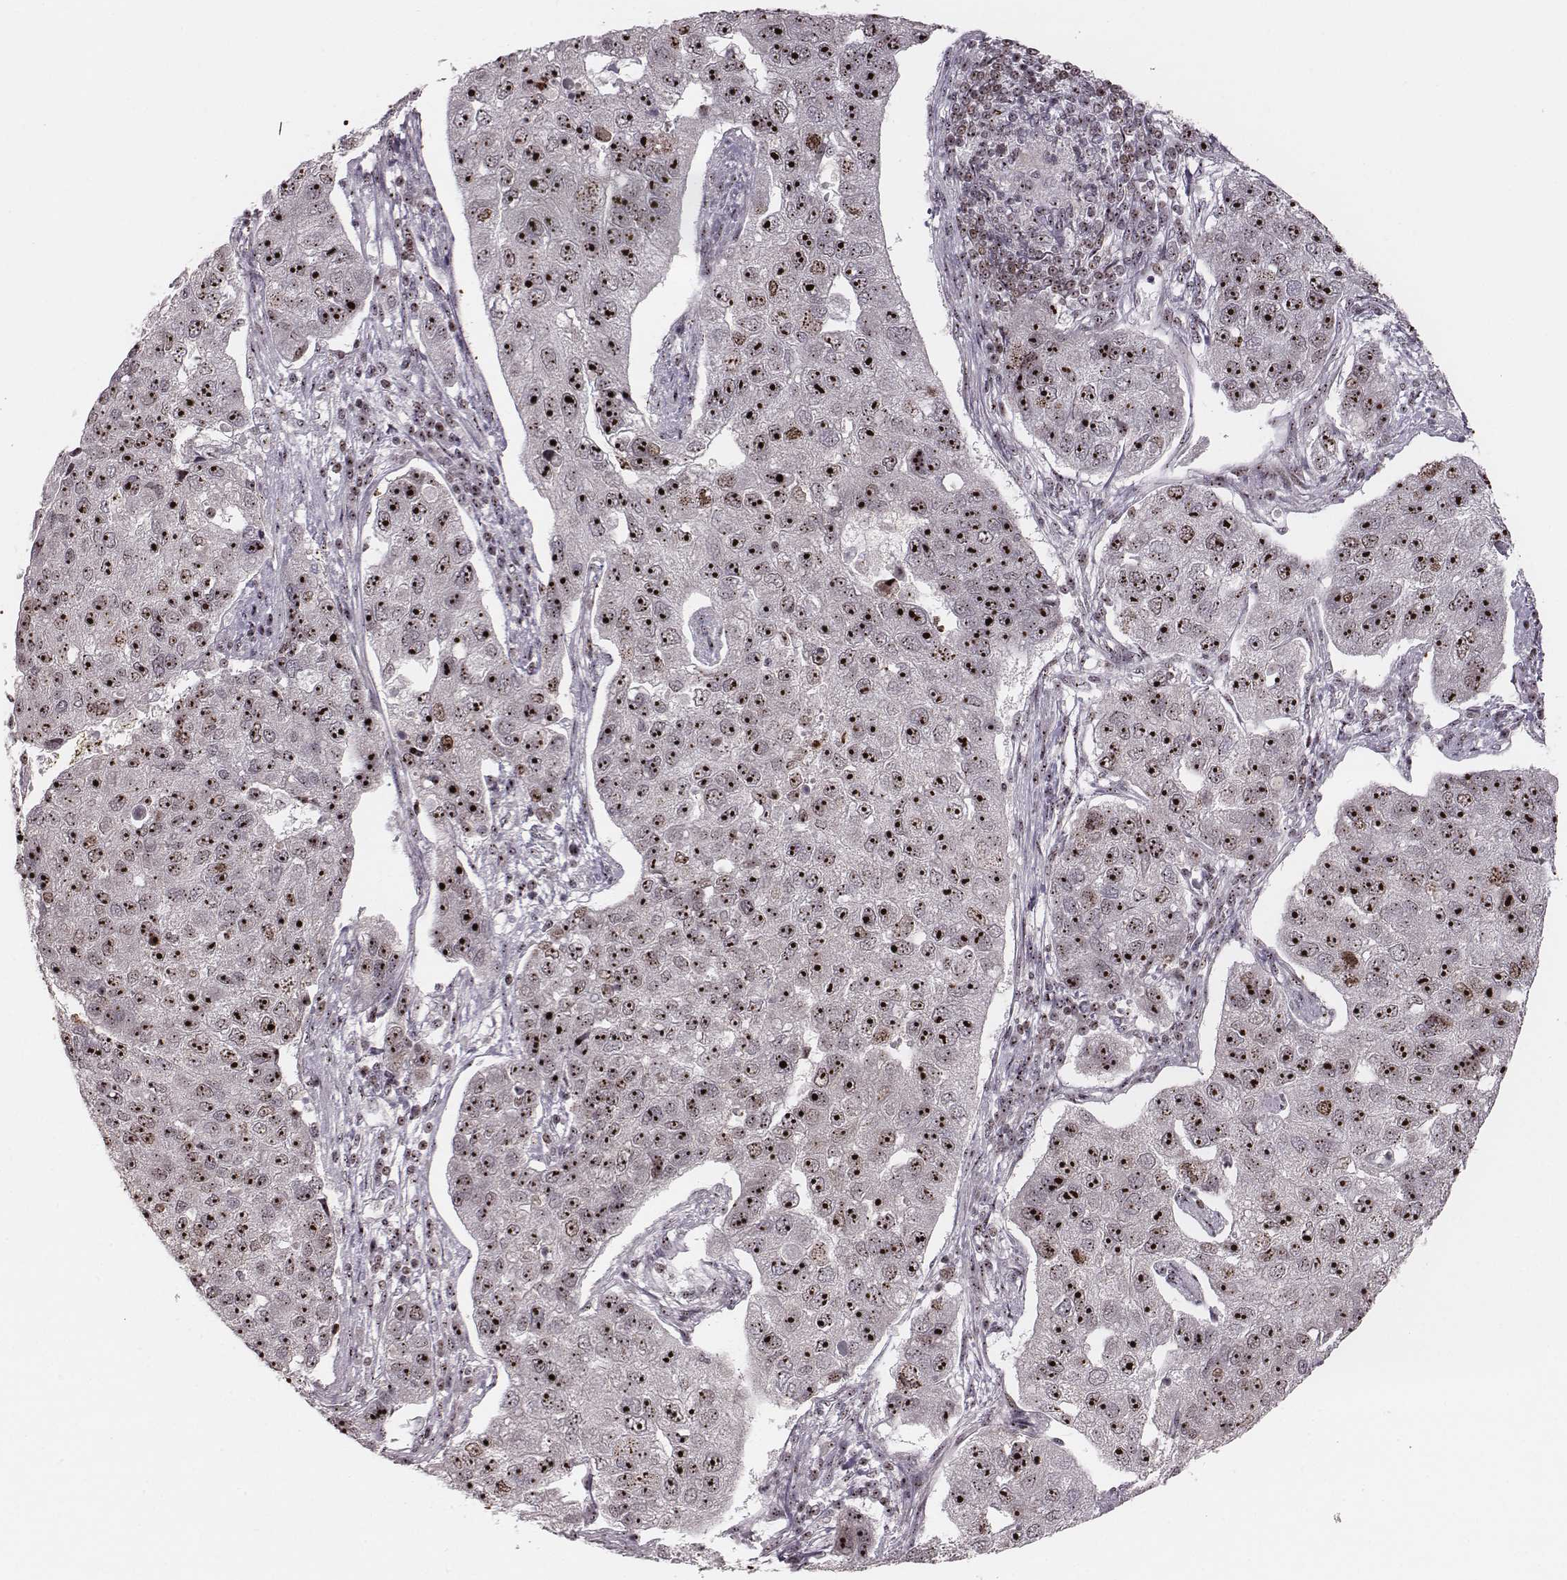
{"staining": {"intensity": "moderate", "quantity": ">75%", "location": "nuclear"}, "tissue": "pancreatic cancer", "cell_type": "Tumor cells", "image_type": "cancer", "snomed": [{"axis": "morphology", "description": "Adenocarcinoma, NOS"}, {"axis": "topography", "description": "Pancreas"}], "caption": "Brown immunohistochemical staining in human pancreatic adenocarcinoma exhibits moderate nuclear positivity in about >75% of tumor cells.", "gene": "NOP56", "patient": {"sex": "female", "age": 61}}